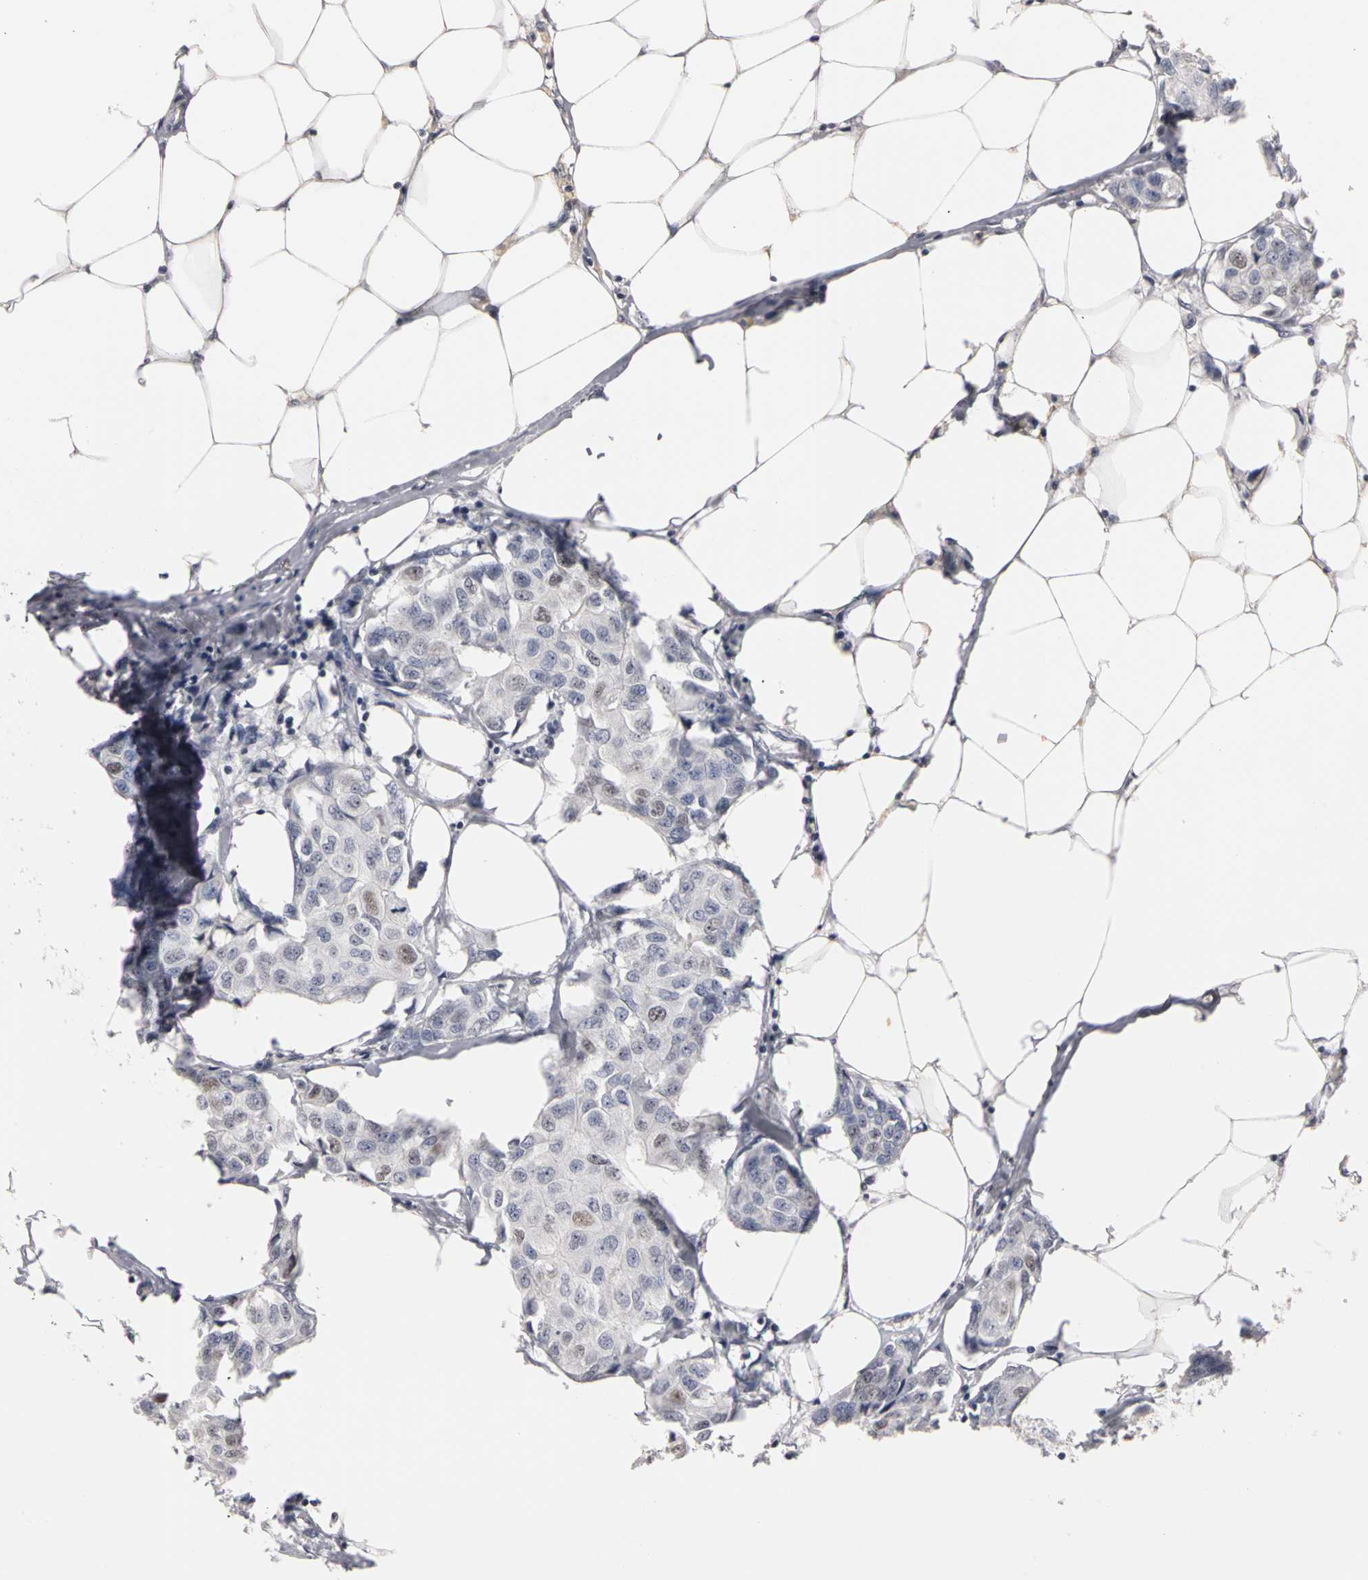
{"staining": {"intensity": "moderate", "quantity": "<25%", "location": "nuclear"}, "tissue": "breast cancer", "cell_type": "Tumor cells", "image_type": "cancer", "snomed": [{"axis": "morphology", "description": "Duct carcinoma"}, {"axis": "topography", "description": "Breast"}], "caption": "This micrograph demonstrates invasive ductal carcinoma (breast) stained with IHC to label a protein in brown. The nuclear of tumor cells show moderate positivity for the protein. Nuclei are counter-stained blue.", "gene": "MCM6", "patient": {"sex": "female", "age": 80}}